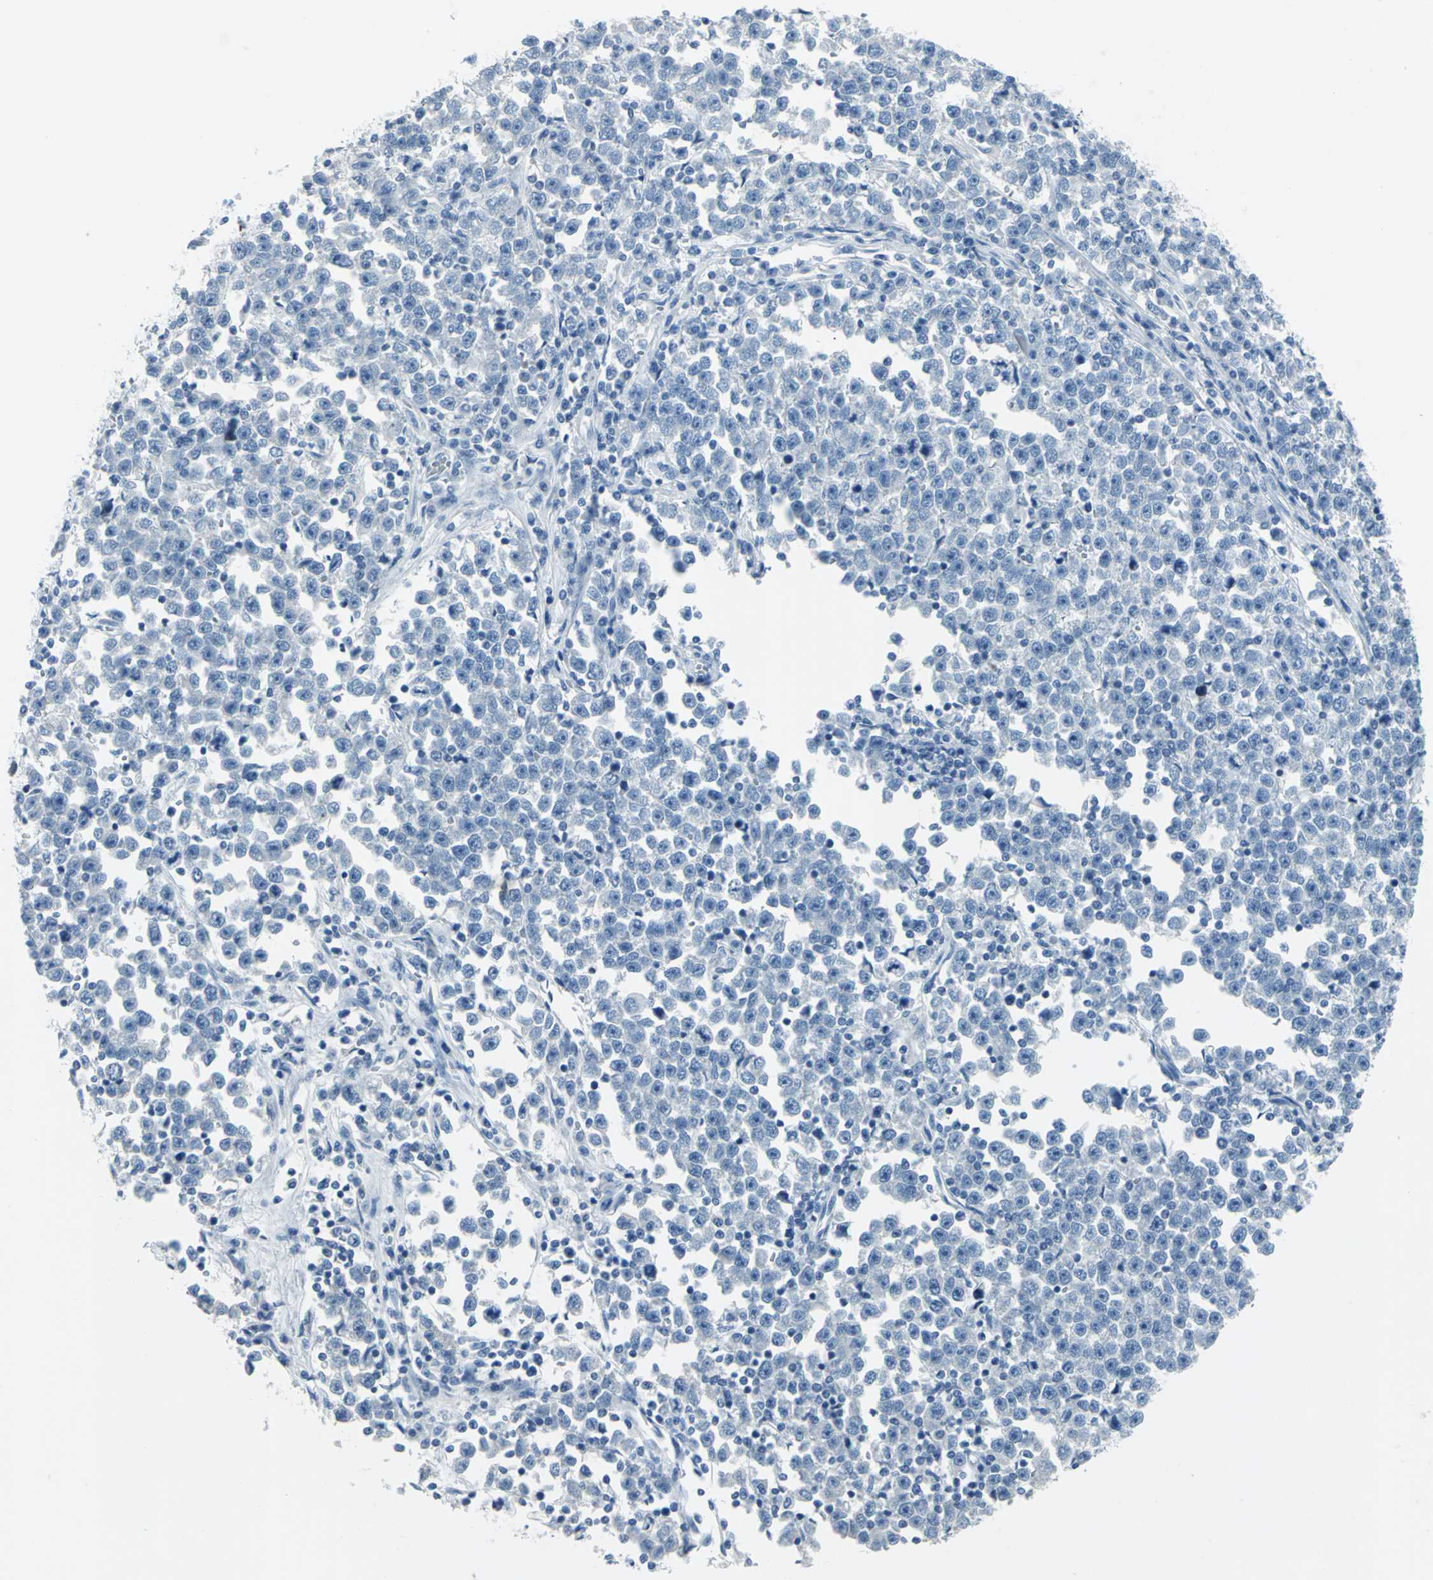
{"staining": {"intensity": "negative", "quantity": "none", "location": "none"}, "tissue": "testis cancer", "cell_type": "Tumor cells", "image_type": "cancer", "snomed": [{"axis": "morphology", "description": "Seminoma, NOS"}, {"axis": "topography", "description": "Testis"}], "caption": "DAB immunohistochemical staining of human testis seminoma shows no significant expression in tumor cells.", "gene": "DNAI2", "patient": {"sex": "male", "age": 43}}